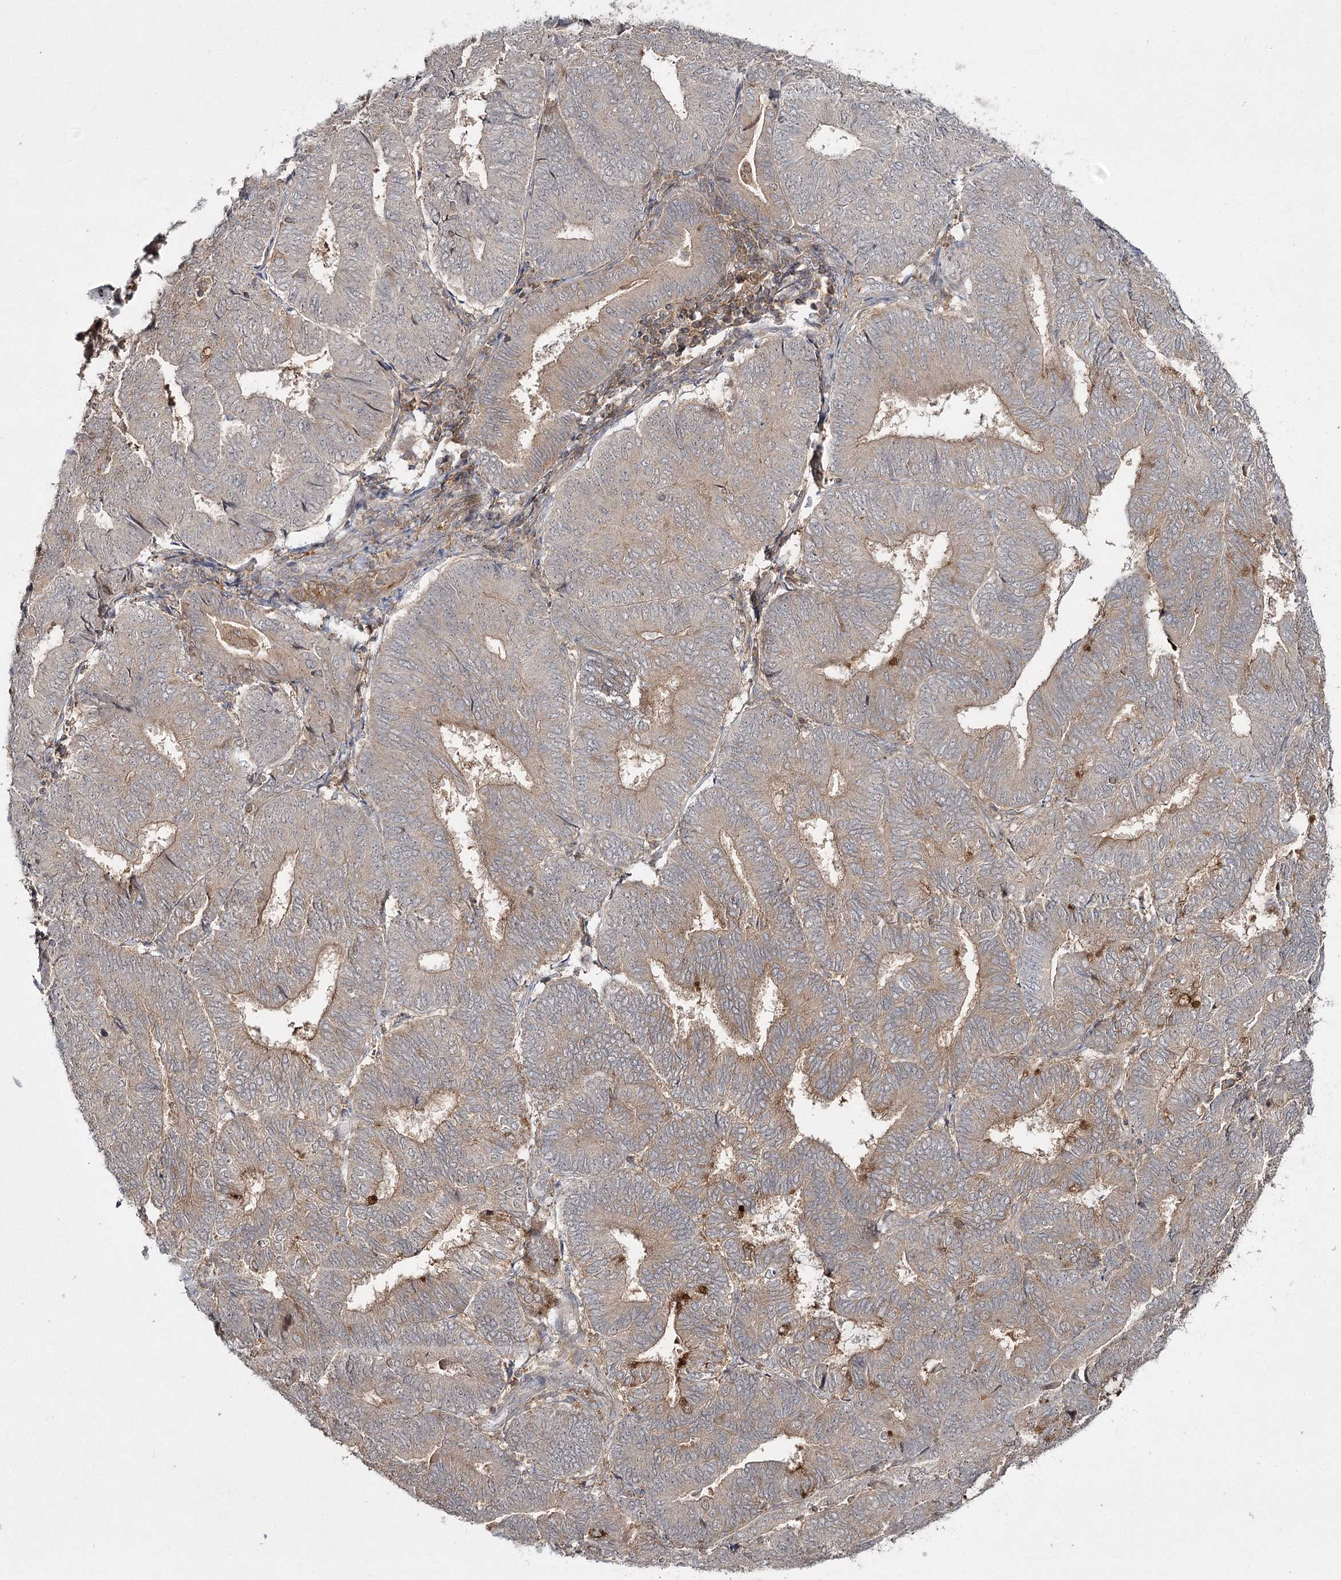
{"staining": {"intensity": "weak", "quantity": ">75%", "location": "cytoplasmic/membranous"}, "tissue": "endometrial cancer", "cell_type": "Tumor cells", "image_type": "cancer", "snomed": [{"axis": "morphology", "description": "Adenocarcinoma, NOS"}, {"axis": "topography", "description": "Endometrium"}], "caption": "Endometrial cancer was stained to show a protein in brown. There is low levels of weak cytoplasmic/membranous staining in about >75% of tumor cells. (DAB (3,3'-diaminobenzidine) IHC with brightfield microscopy, high magnification).", "gene": "WDR44", "patient": {"sex": "female", "age": 81}}